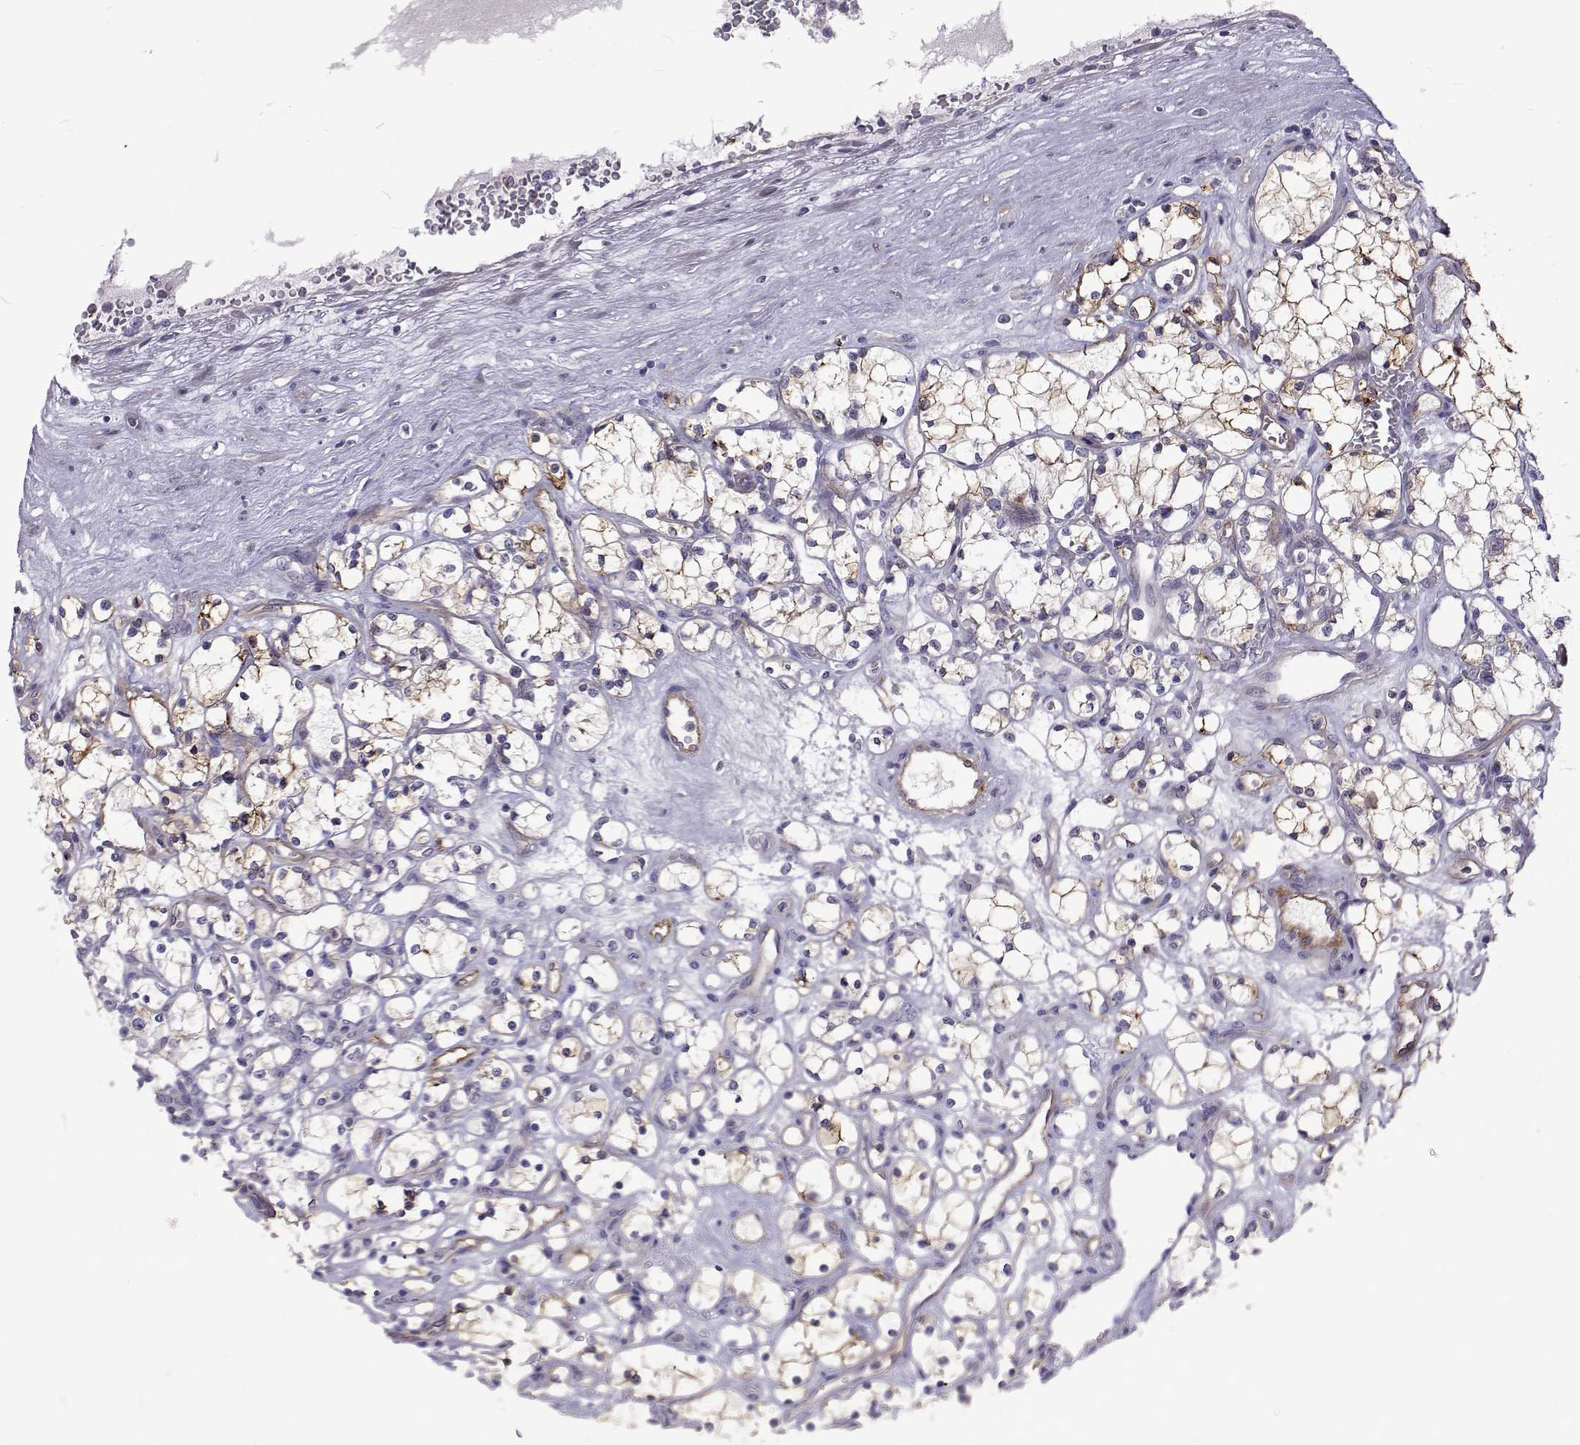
{"staining": {"intensity": "weak", "quantity": "25%-75%", "location": "cytoplasmic/membranous"}, "tissue": "renal cancer", "cell_type": "Tumor cells", "image_type": "cancer", "snomed": [{"axis": "morphology", "description": "Adenocarcinoma, NOS"}, {"axis": "topography", "description": "Kidney"}], "caption": "Protein positivity by immunohistochemistry shows weak cytoplasmic/membranous positivity in approximately 25%-75% of tumor cells in adenocarcinoma (renal). Immunohistochemistry (ihc) stains the protein of interest in brown and the nuclei are stained blue.", "gene": "NPR3", "patient": {"sex": "female", "age": 69}}